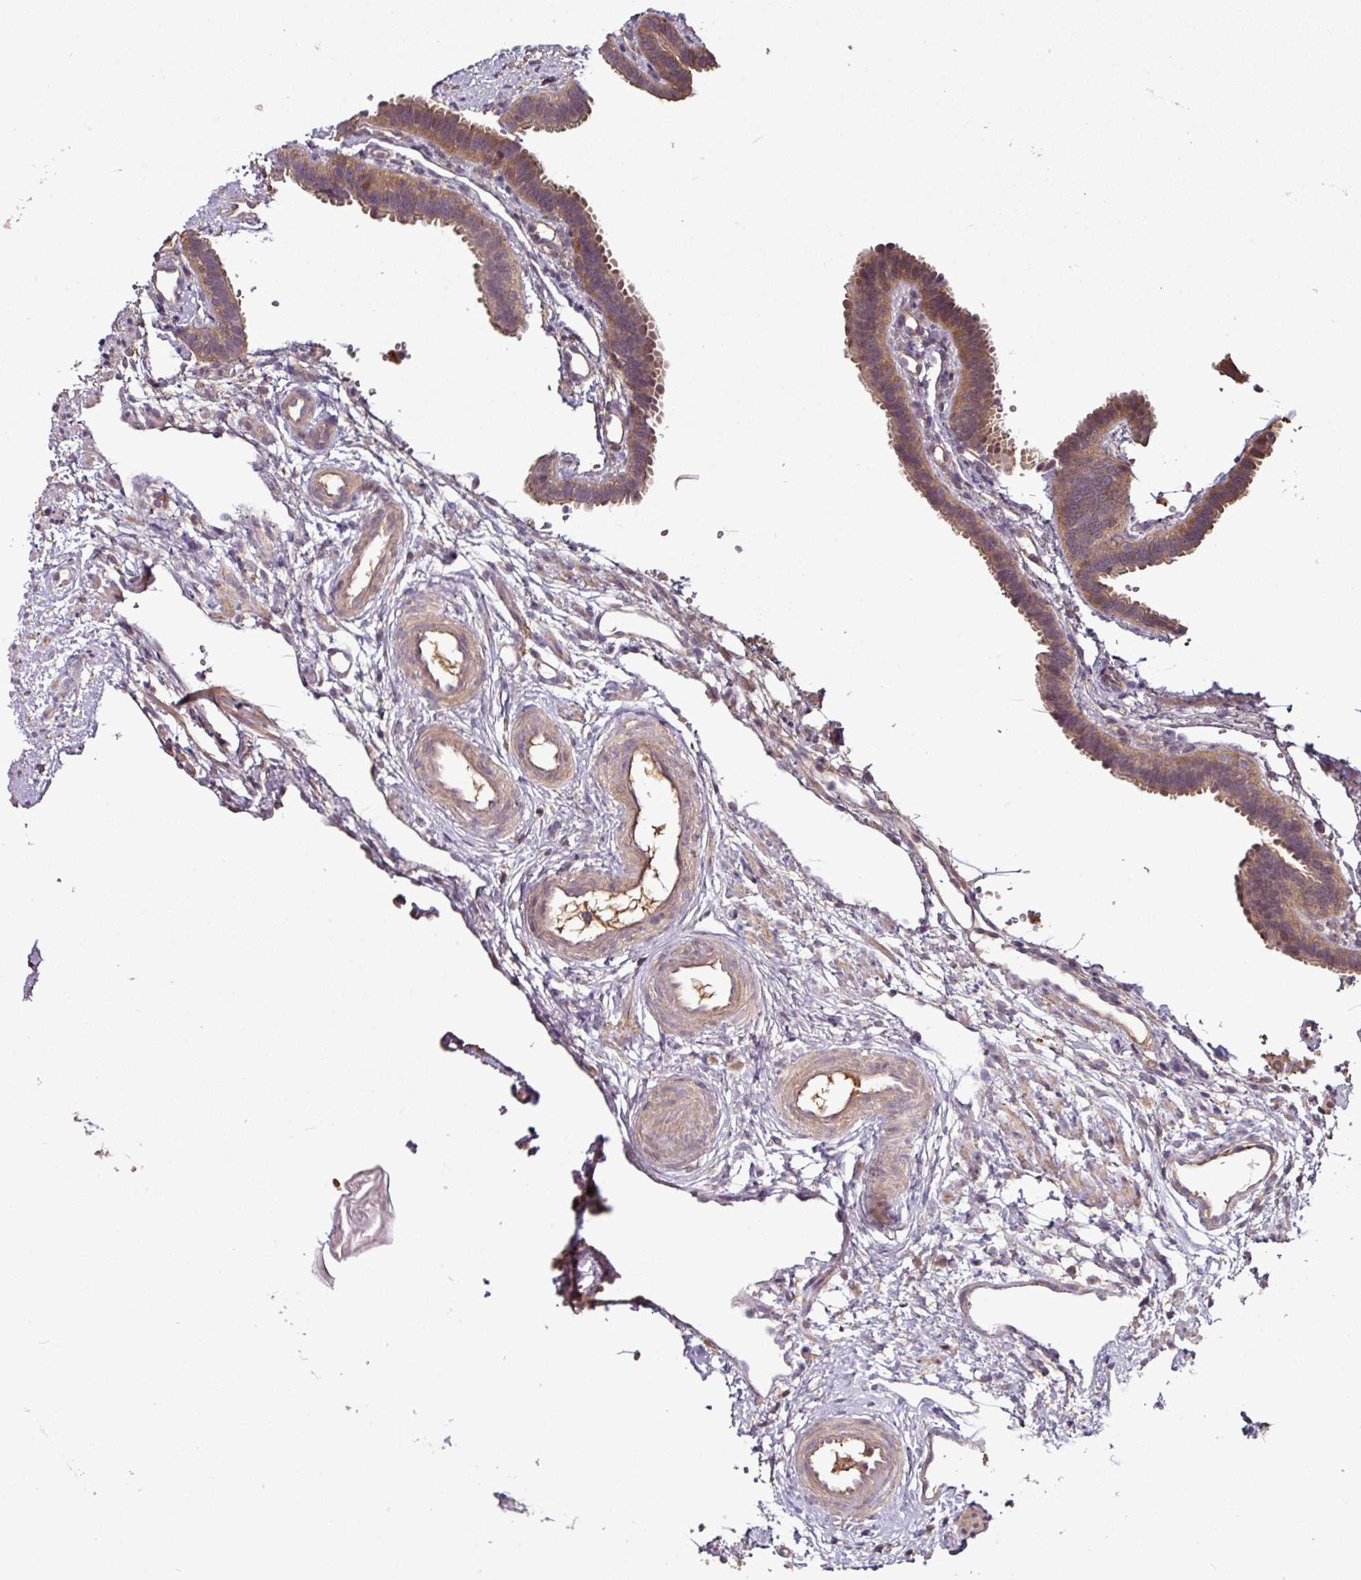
{"staining": {"intensity": "moderate", "quantity": ">75%", "location": "cytoplasmic/membranous"}, "tissue": "fallopian tube", "cell_type": "Glandular cells", "image_type": "normal", "snomed": [{"axis": "morphology", "description": "Normal tissue, NOS"}, {"axis": "topography", "description": "Fallopian tube"}], "caption": "Fallopian tube stained for a protein (brown) shows moderate cytoplasmic/membranous positive positivity in approximately >75% of glandular cells.", "gene": "GNPDA1", "patient": {"sex": "female", "age": 37}}